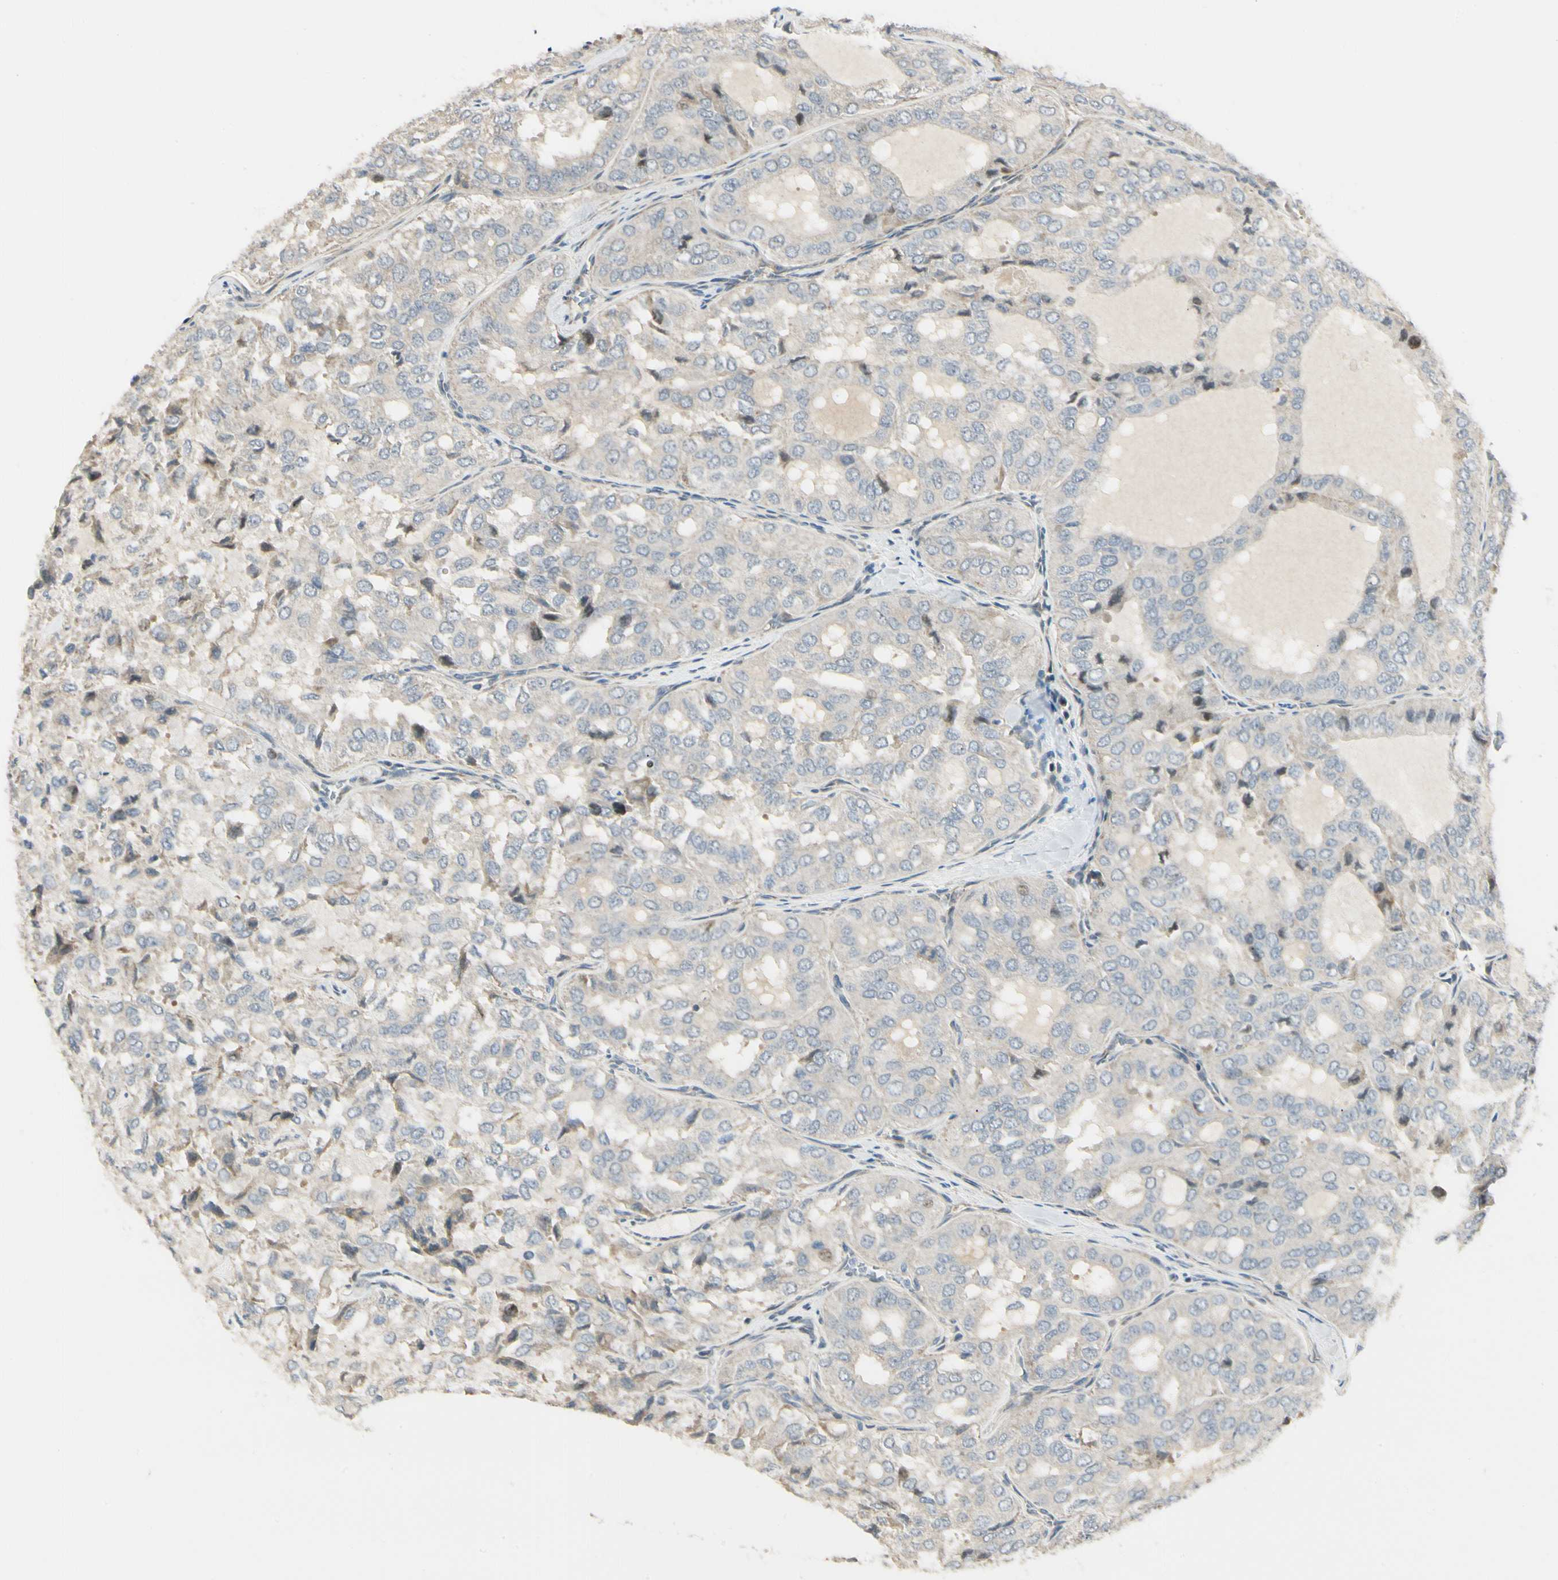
{"staining": {"intensity": "weak", "quantity": ">75%", "location": "cytoplasmic/membranous"}, "tissue": "thyroid cancer", "cell_type": "Tumor cells", "image_type": "cancer", "snomed": [{"axis": "morphology", "description": "Follicular adenoma carcinoma, NOS"}, {"axis": "topography", "description": "Thyroid gland"}], "caption": "Thyroid follicular adenoma carcinoma stained with a protein marker reveals weak staining in tumor cells.", "gene": "P4HA3", "patient": {"sex": "male", "age": 75}}